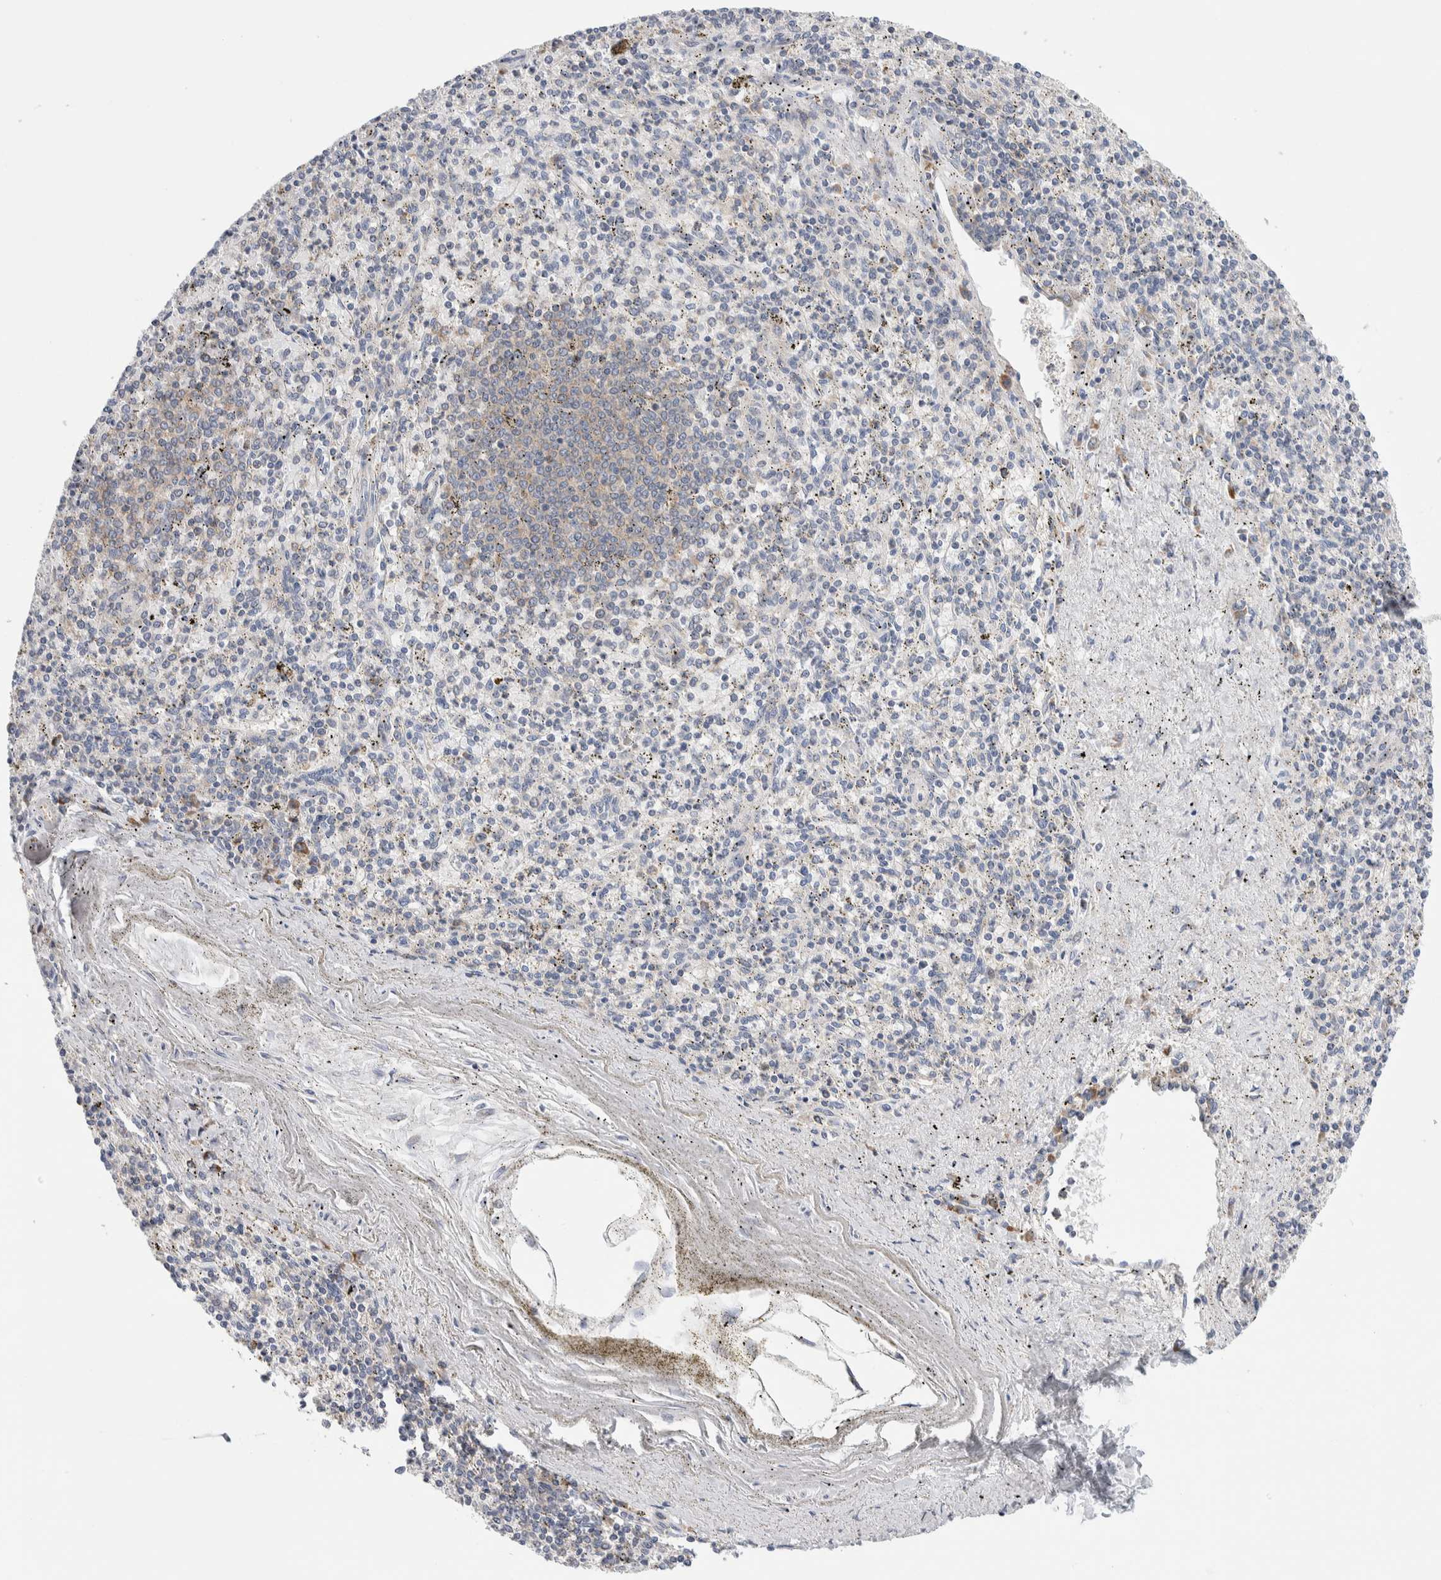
{"staining": {"intensity": "weak", "quantity": "25%-75%", "location": "cytoplasmic/membranous"}, "tissue": "spleen", "cell_type": "Cells in red pulp", "image_type": "normal", "snomed": [{"axis": "morphology", "description": "Normal tissue, NOS"}, {"axis": "topography", "description": "Spleen"}], "caption": "The photomicrograph shows immunohistochemical staining of unremarkable spleen. There is weak cytoplasmic/membranous staining is appreciated in about 25%-75% of cells in red pulp.", "gene": "RACK1", "patient": {"sex": "male", "age": 72}}